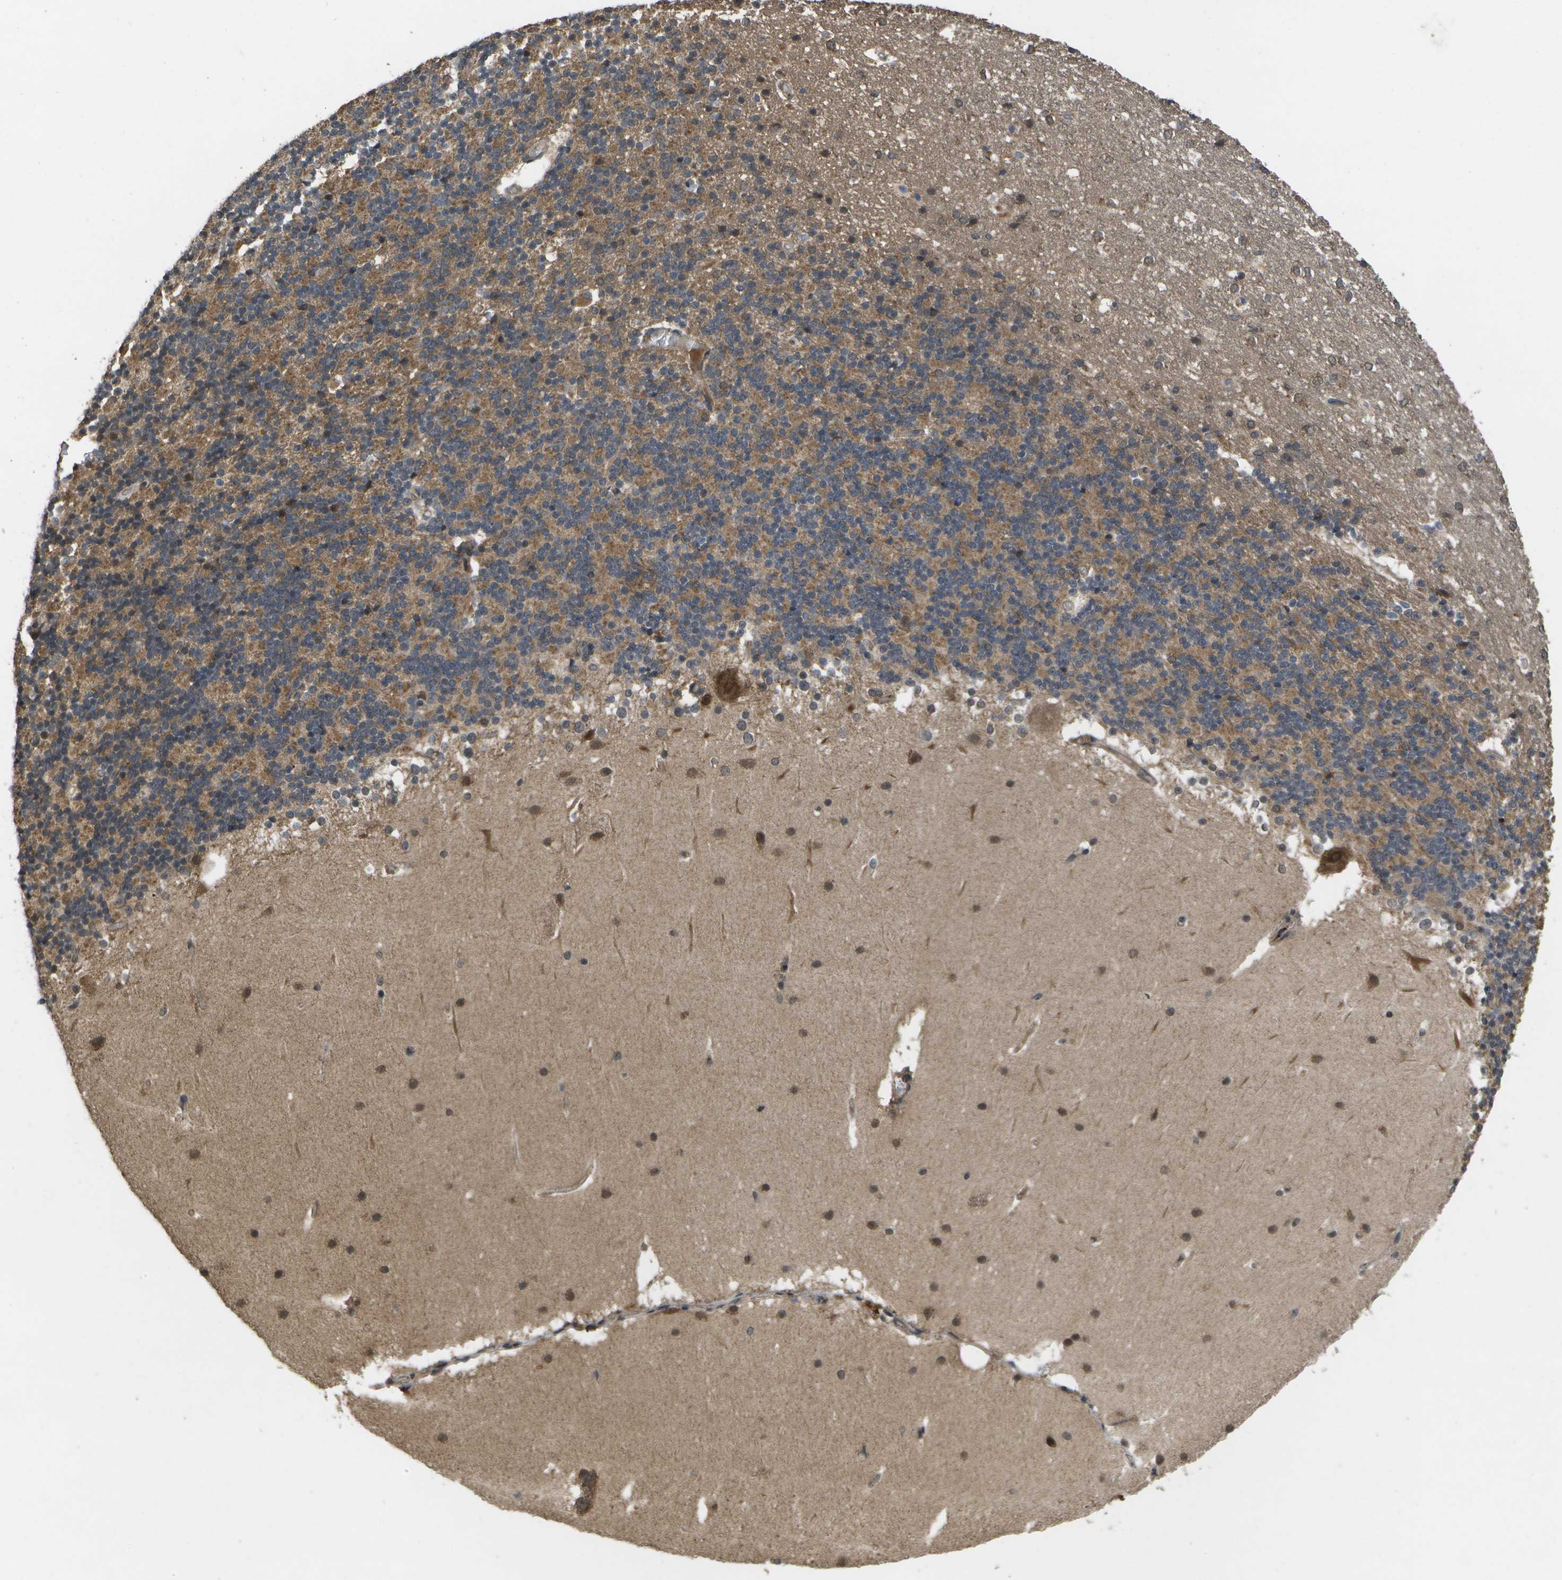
{"staining": {"intensity": "moderate", "quantity": ">75%", "location": "cytoplasmic/membranous"}, "tissue": "cerebellum", "cell_type": "Cells in granular layer", "image_type": "normal", "snomed": [{"axis": "morphology", "description": "Normal tissue, NOS"}, {"axis": "topography", "description": "Cerebellum"}], "caption": "Moderate cytoplasmic/membranous expression for a protein is seen in approximately >75% of cells in granular layer of benign cerebellum using immunohistochemistry (IHC).", "gene": "ALAS1", "patient": {"sex": "female", "age": 19}}